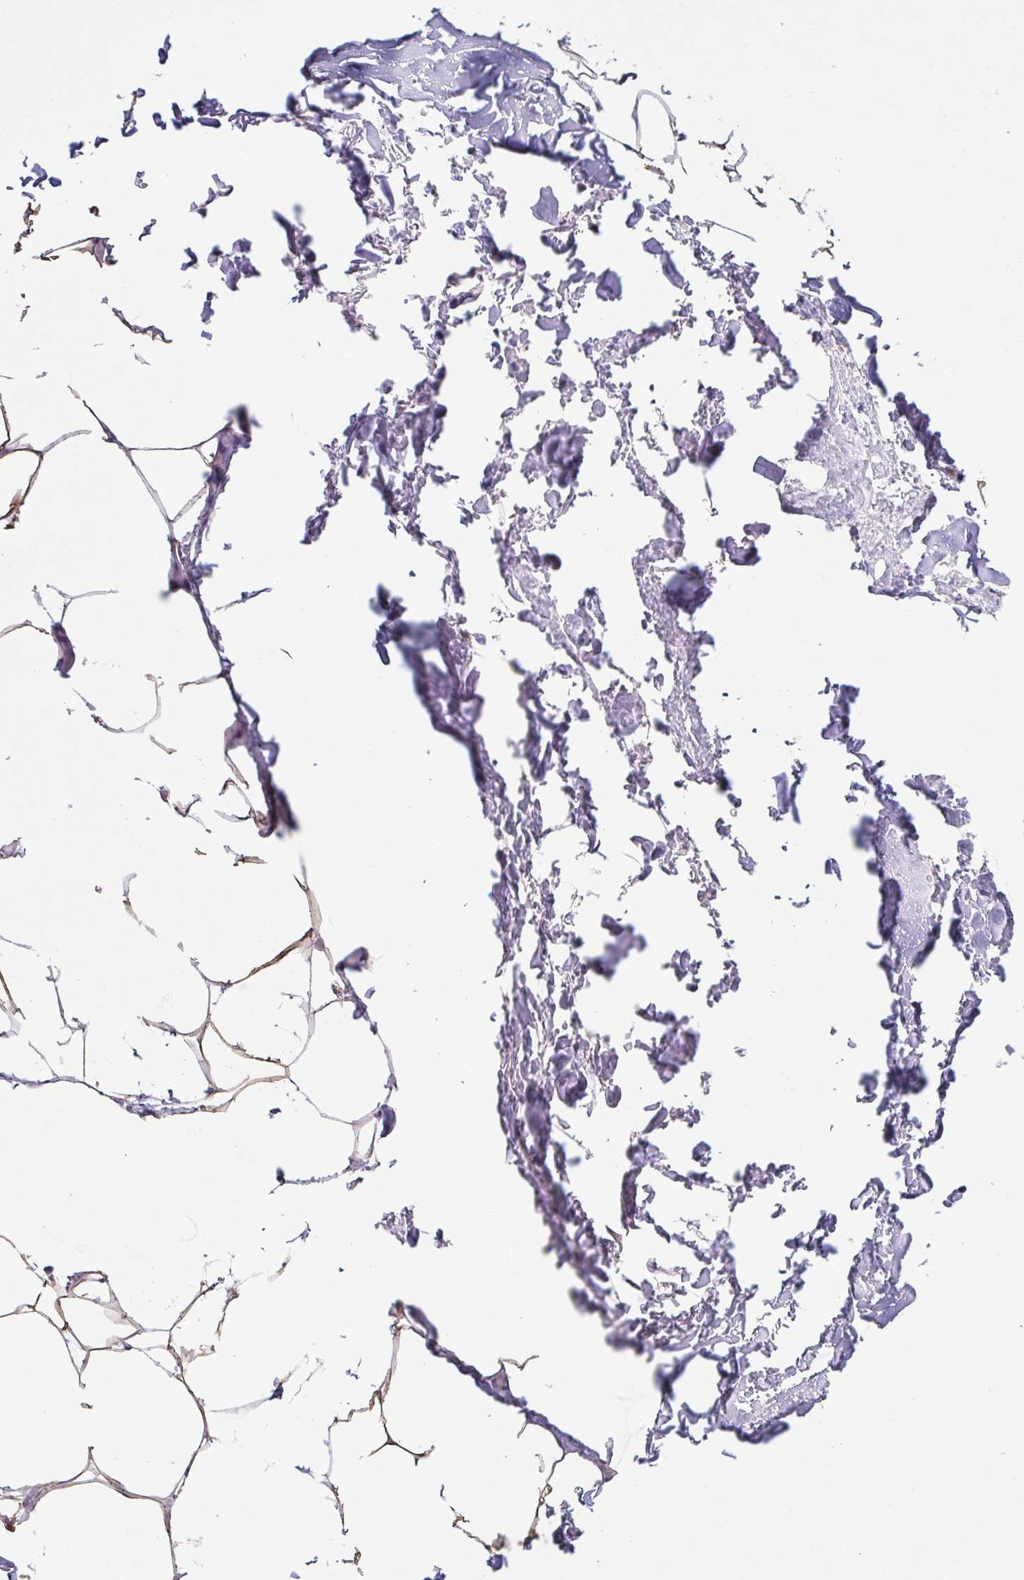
{"staining": {"intensity": "weak", "quantity": "<25%", "location": "cytoplasmic/membranous"}, "tissue": "adipose tissue", "cell_type": "Adipocytes", "image_type": "normal", "snomed": [{"axis": "morphology", "description": "Normal tissue, NOS"}, {"axis": "topography", "description": "Vascular tissue"}, {"axis": "topography", "description": "Peripheral nerve tissue"}], "caption": "Protein analysis of normal adipose tissue displays no significant expression in adipocytes.", "gene": "ATP6V1G2", "patient": {"sex": "male", "age": 41}}